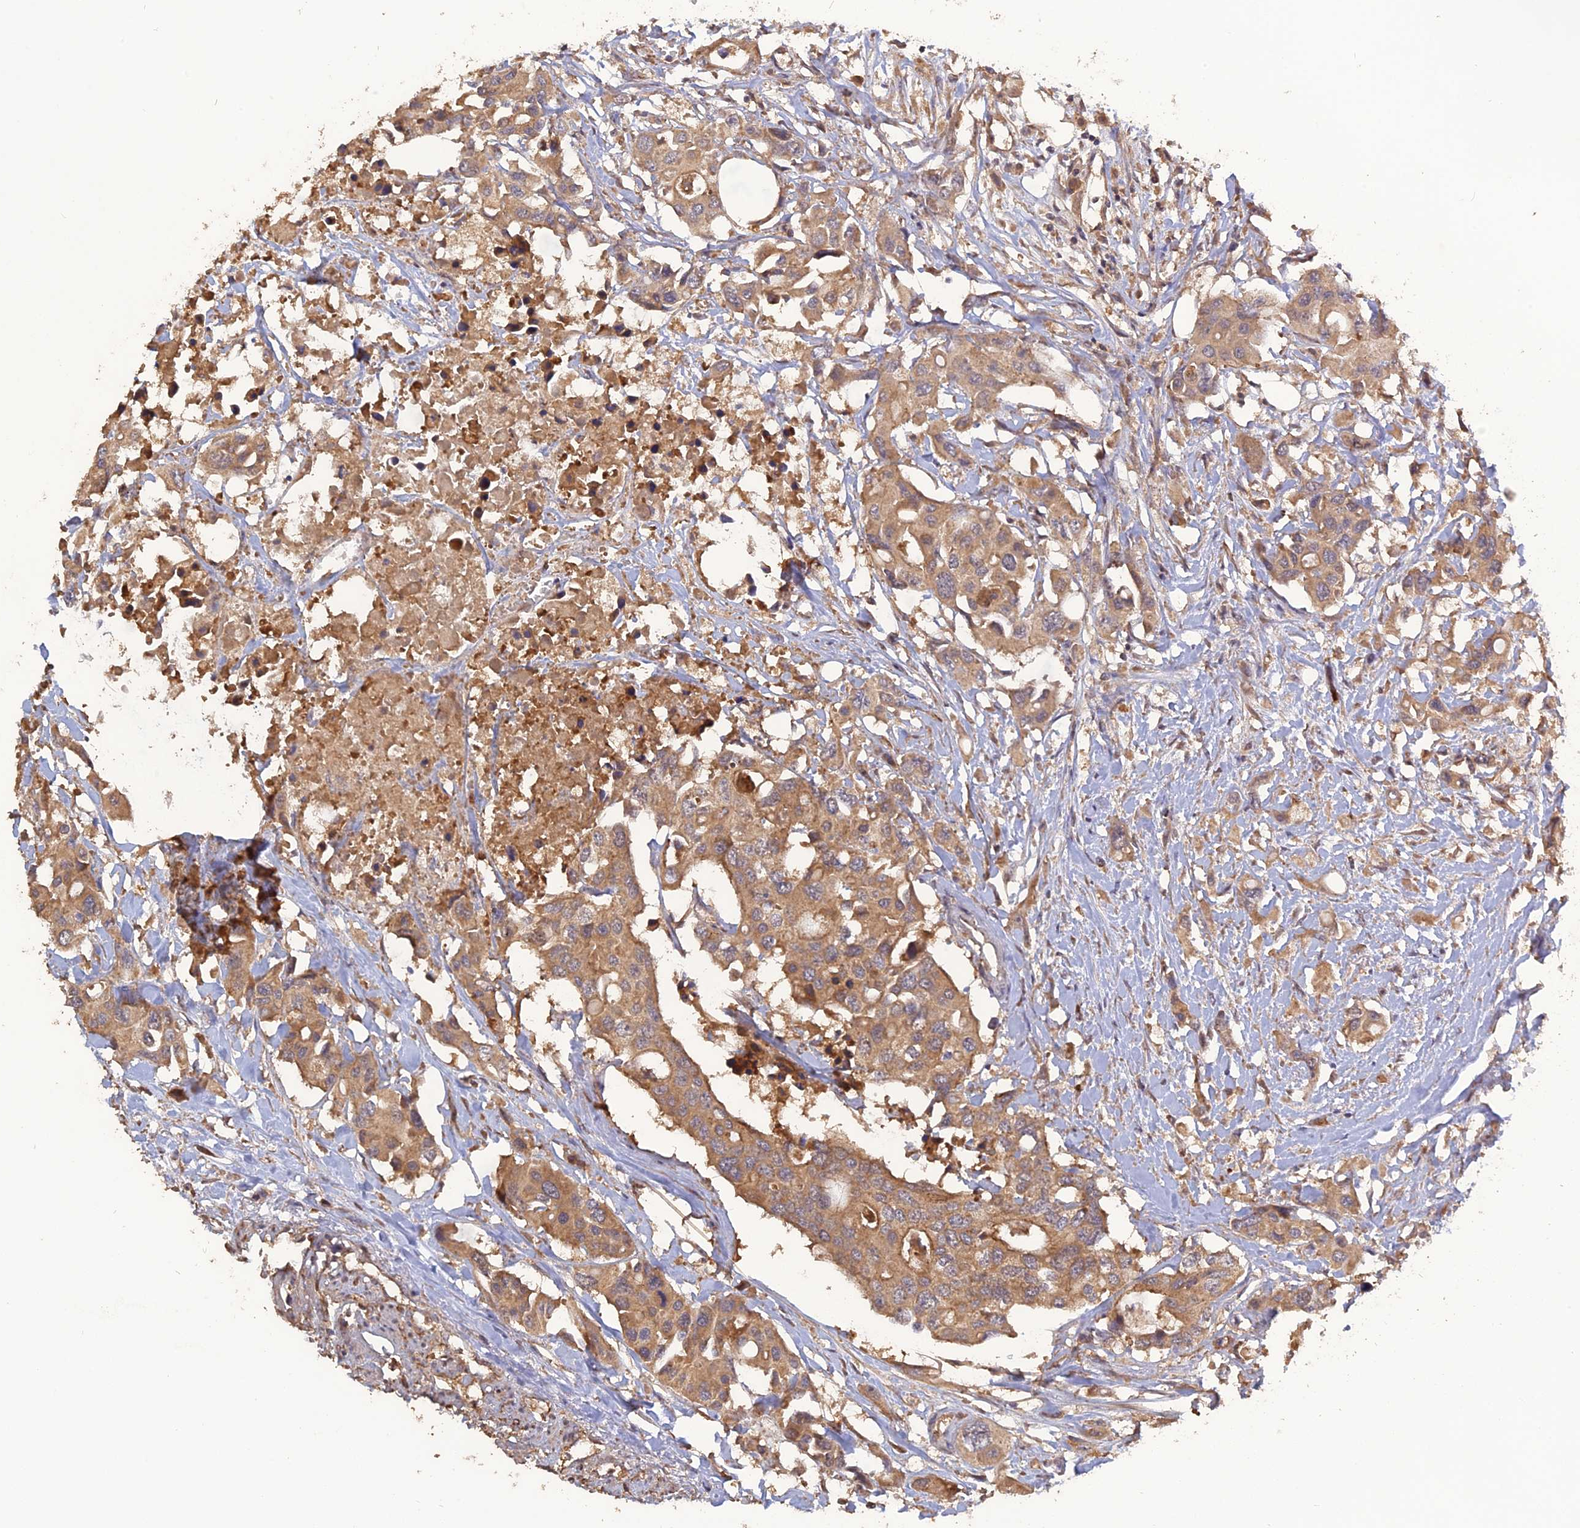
{"staining": {"intensity": "moderate", "quantity": ">75%", "location": "cytoplasmic/membranous"}, "tissue": "colorectal cancer", "cell_type": "Tumor cells", "image_type": "cancer", "snomed": [{"axis": "morphology", "description": "Adenocarcinoma, NOS"}, {"axis": "topography", "description": "Colon"}], "caption": "Tumor cells exhibit medium levels of moderate cytoplasmic/membranous expression in about >75% of cells in colorectal adenocarcinoma.", "gene": "ARHGAP40", "patient": {"sex": "male", "age": 77}}